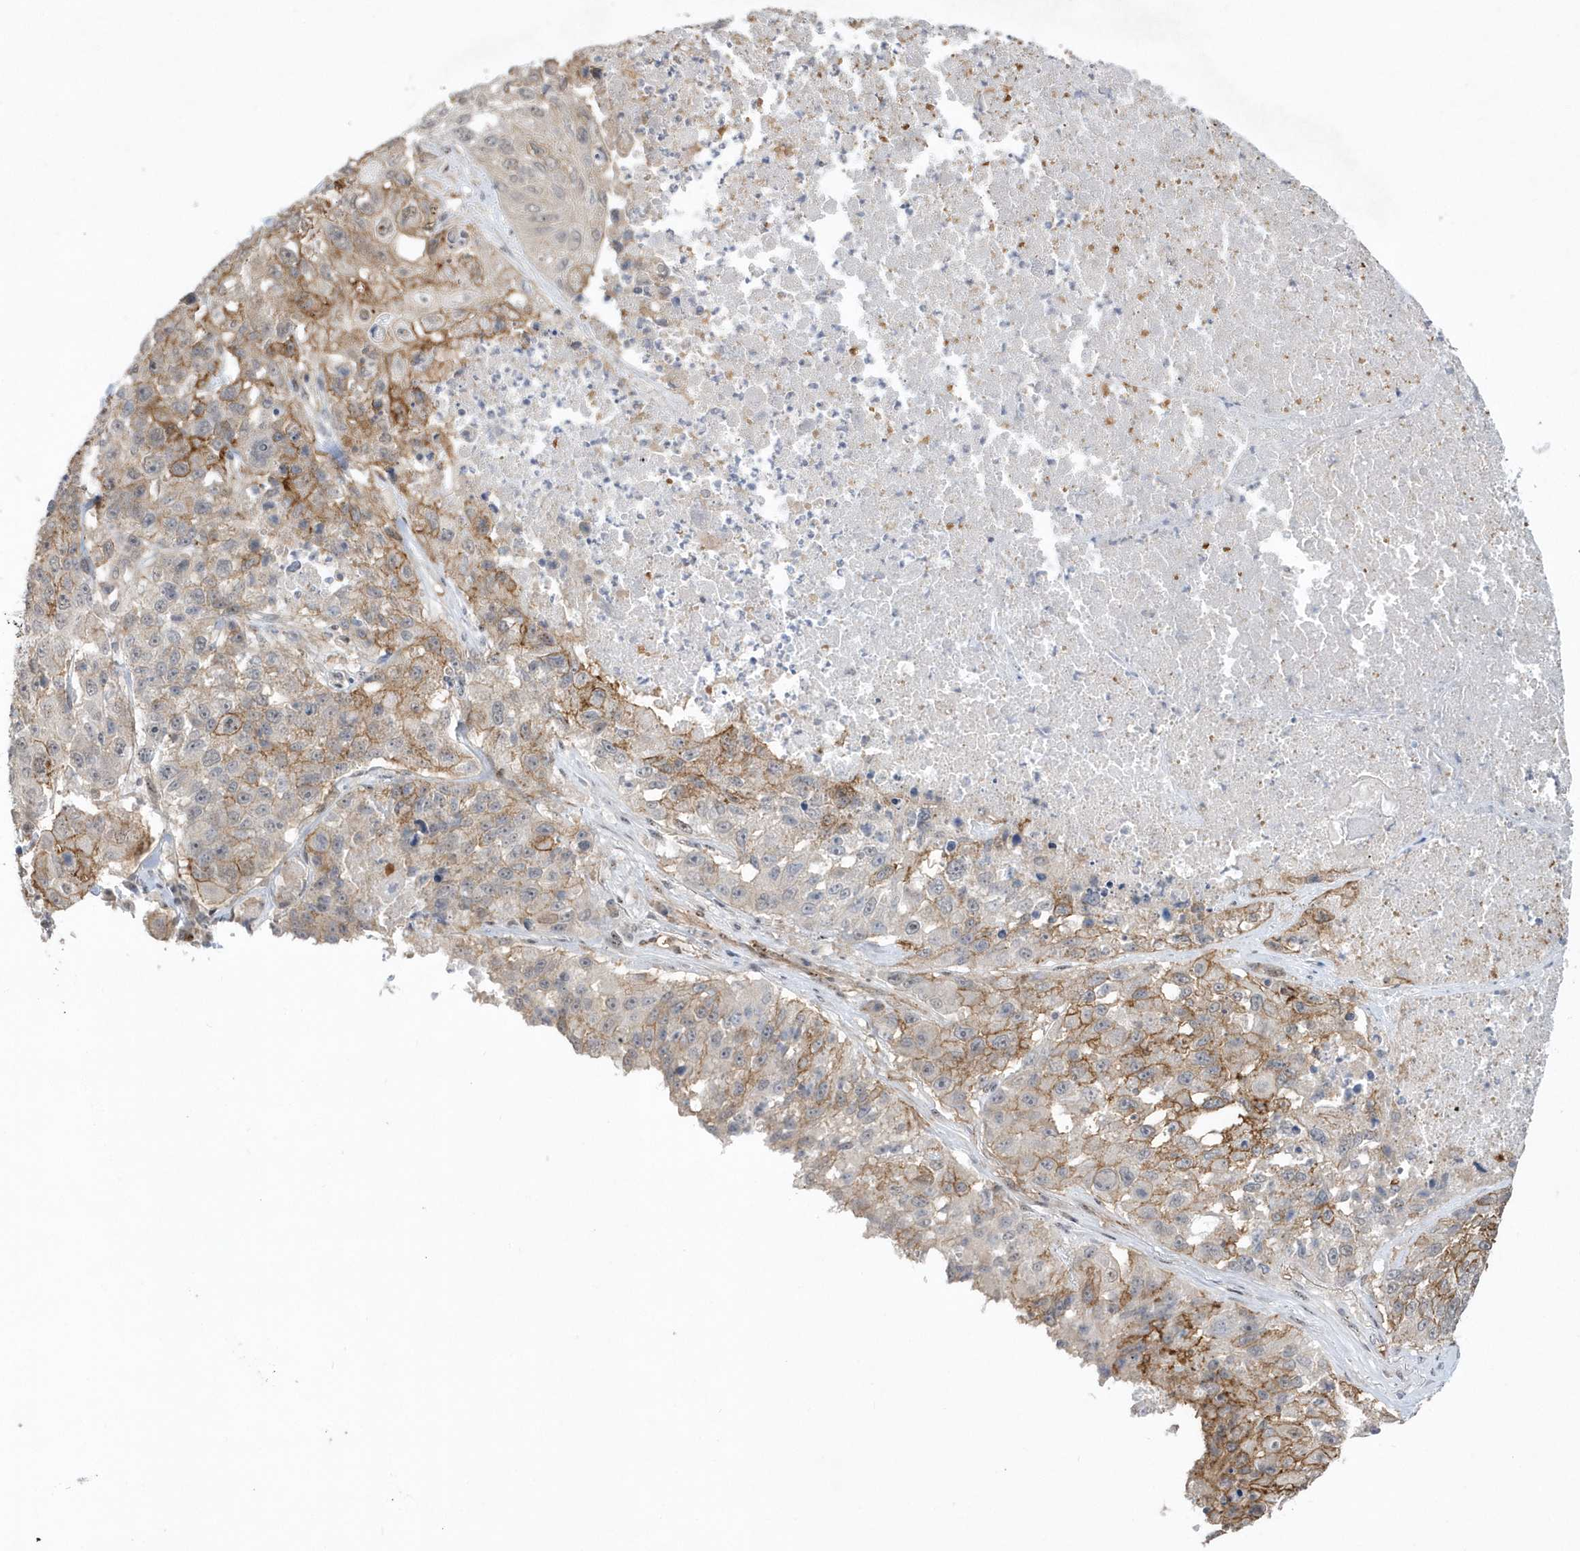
{"staining": {"intensity": "moderate", "quantity": "25%-75%", "location": "cytoplasmic/membranous"}, "tissue": "lung cancer", "cell_type": "Tumor cells", "image_type": "cancer", "snomed": [{"axis": "morphology", "description": "Squamous cell carcinoma, NOS"}, {"axis": "topography", "description": "Lung"}], "caption": "Lung squamous cell carcinoma tissue demonstrates moderate cytoplasmic/membranous positivity in about 25%-75% of tumor cells, visualized by immunohistochemistry. (DAB = brown stain, brightfield microscopy at high magnification).", "gene": "CRIP3", "patient": {"sex": "male", "age": 61}}